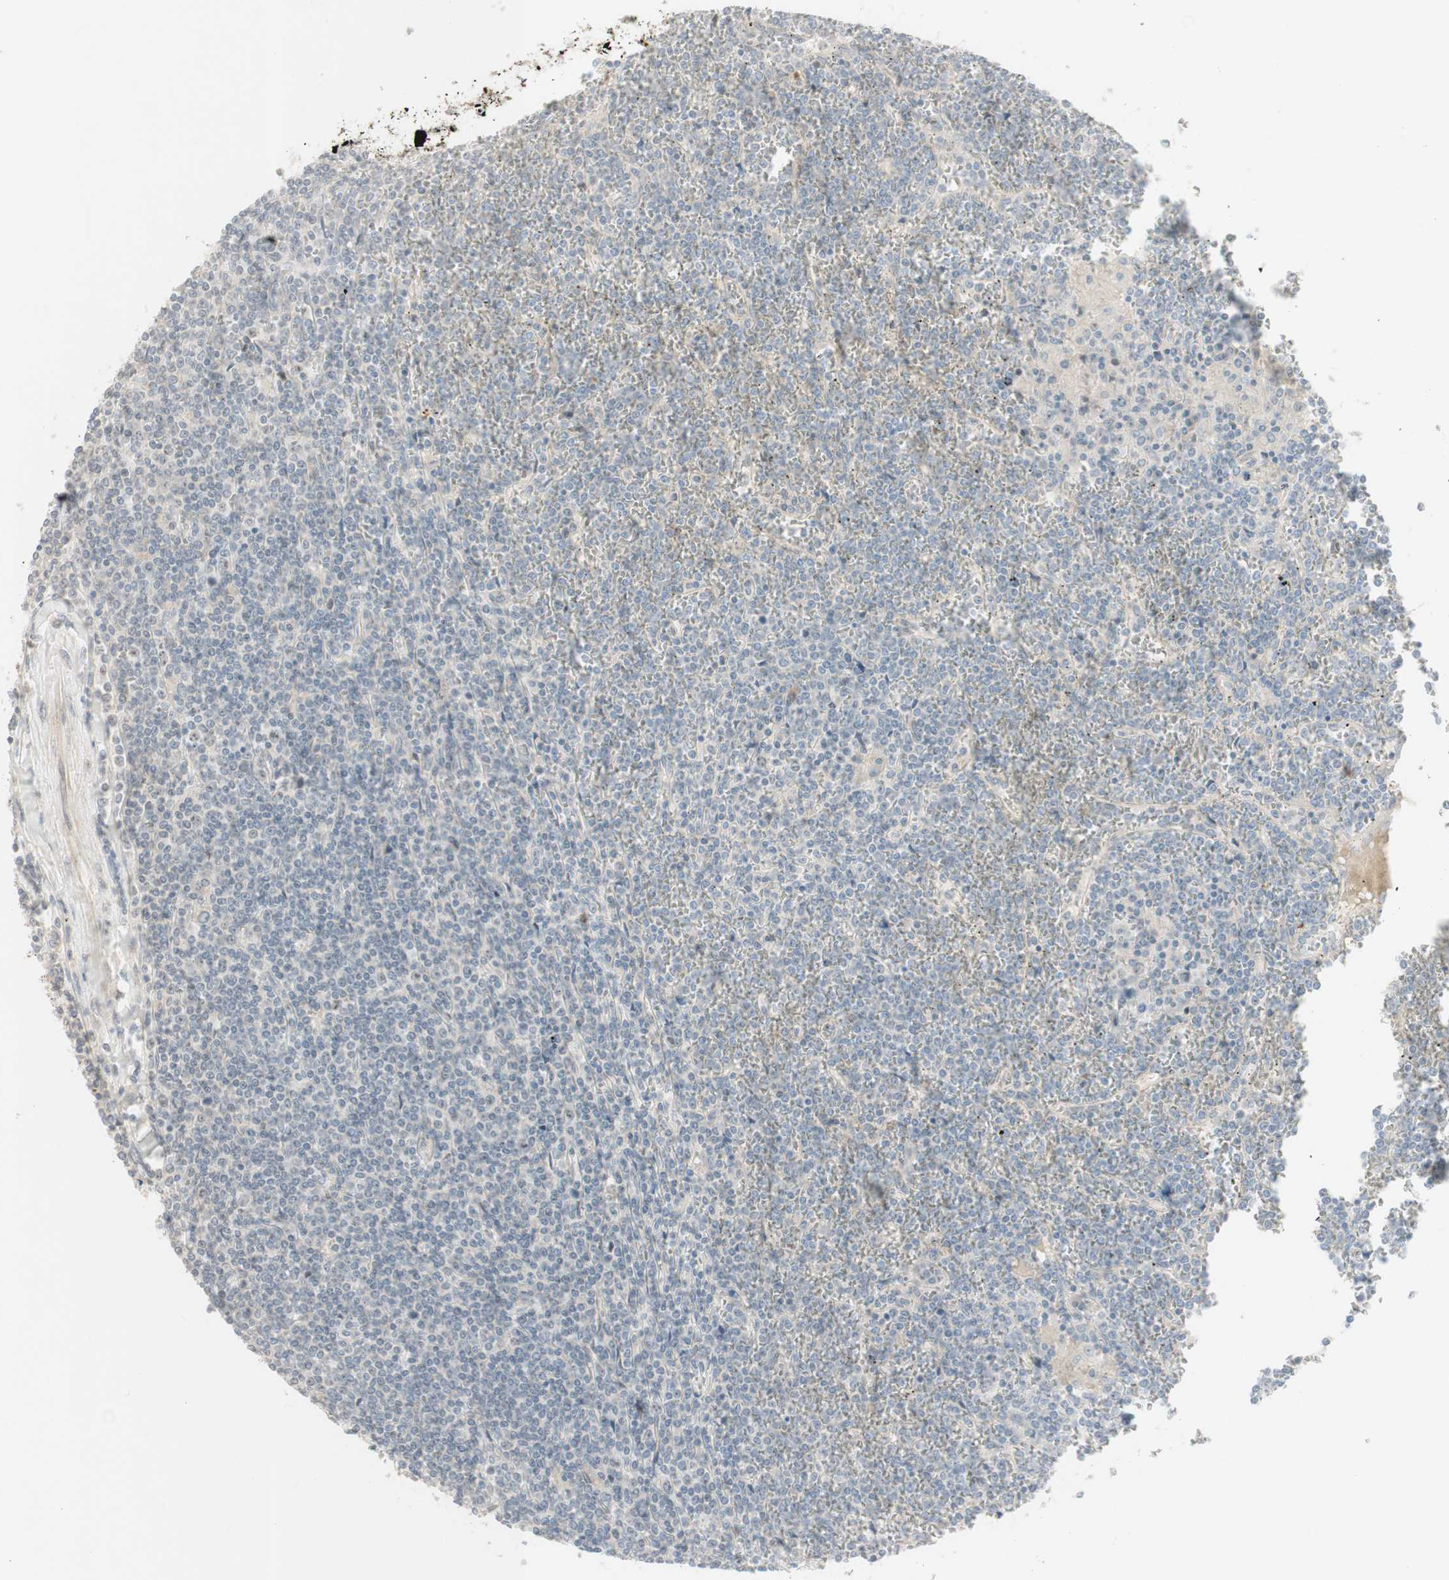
{"staining": {"intensity": "negative", "quantity": "none", "location": "none"}, "tissue": "lymphoma", "cell_type": "Tumor cells", "image_type": "cancer", "snomed": [{"axis": "morphology", "description": "Malignant lymphoma, non-Hodgkin's type, Low grade"}, {"axis": "topography", "description": "Spleen"}], "caption": "Histopathology image shows no protein expression in tumor cells of low-grade malignant lymphoma, non-Hodgkin's type tissue. Nuclei are stained in blue.", "gene": "PLCD4", "patient": {"sex": "female", "age": 19}}